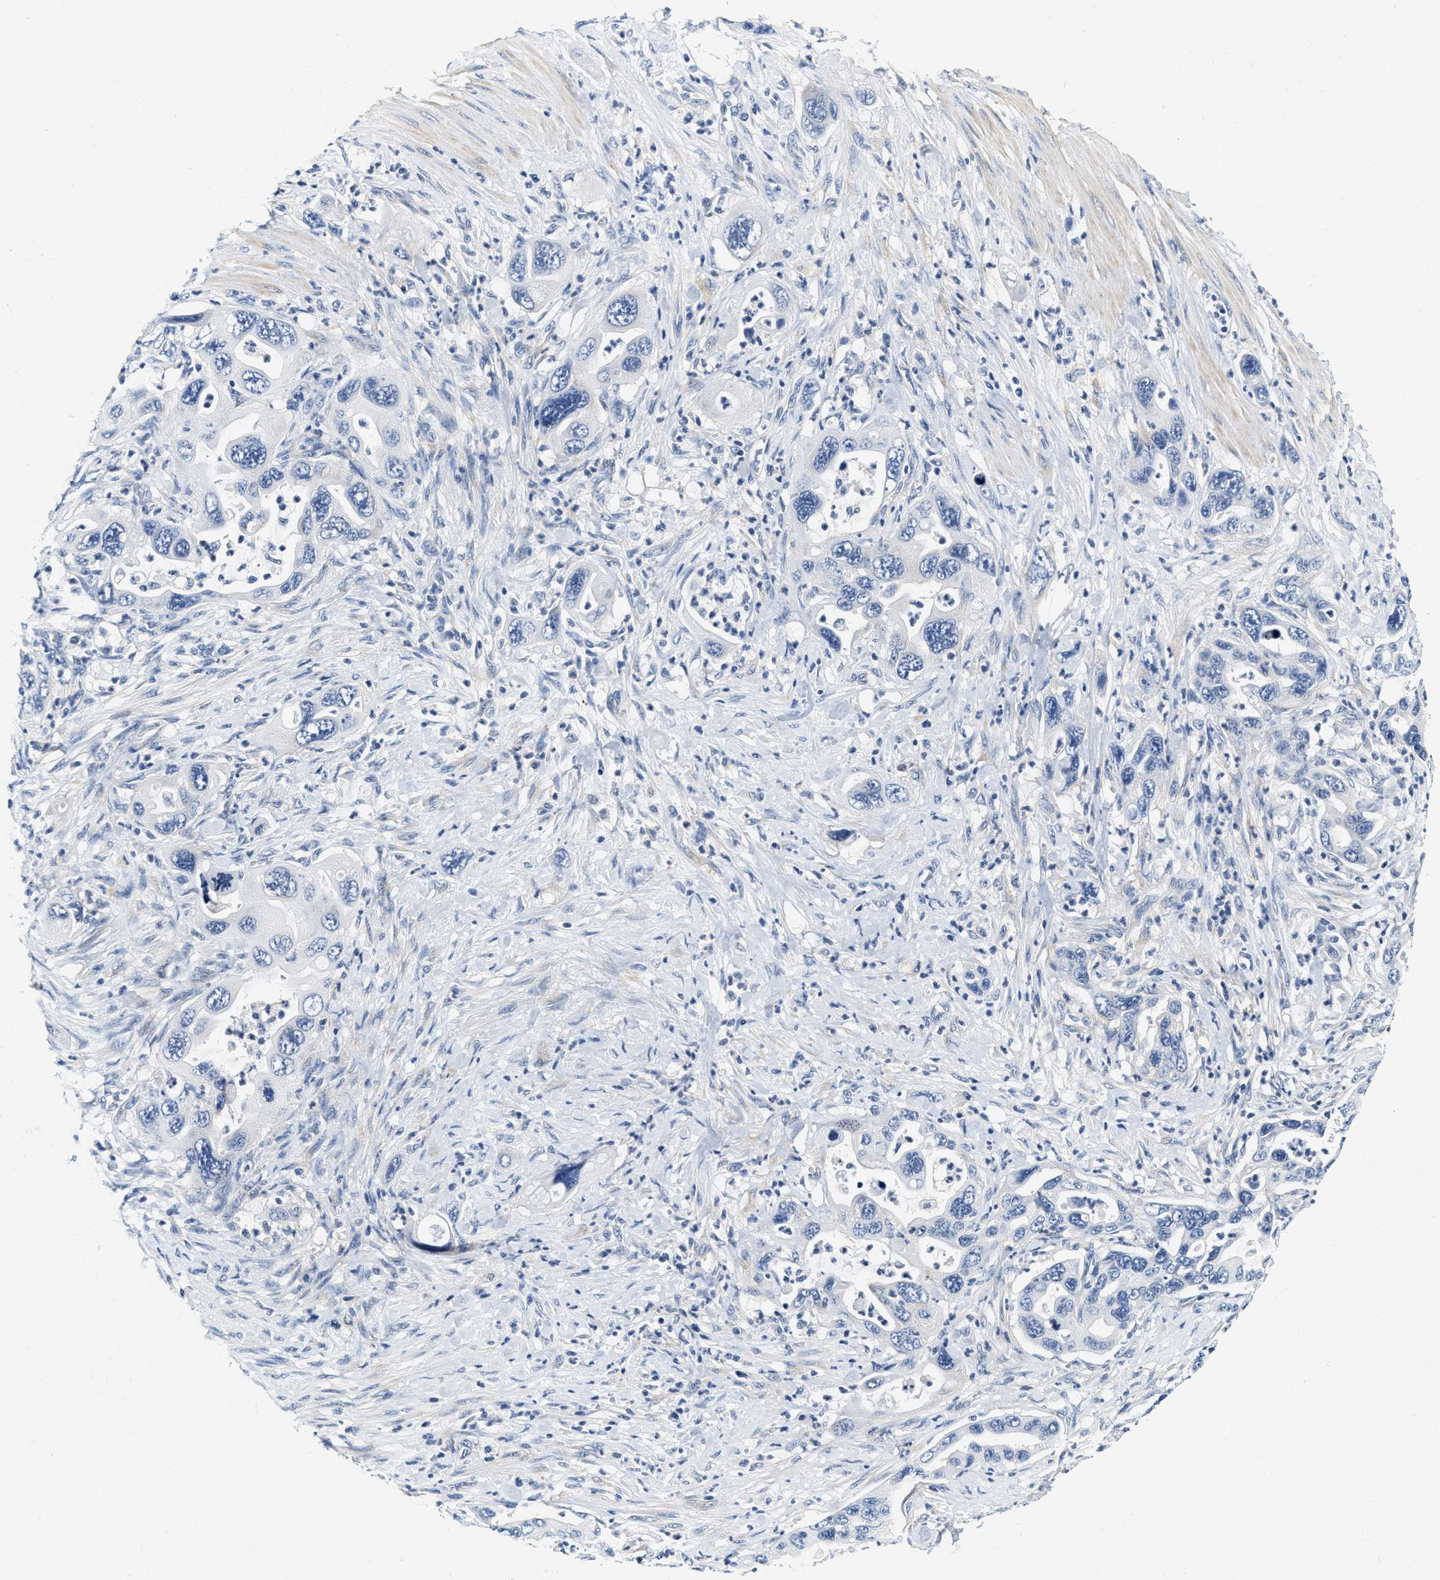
{"staining": {"intensity": "negative", "quantity": "none", "location": "none"}, "tissue": "pancreatic cancer", "cell_type": "Tumor cells", "image_type": "cancer", "snomed": [{"axis": "morphology", "description": "Adenocarcinoma, NOS"}, {"axis": "topography", "description": "Pancreas"}], "caption": "An immunohistochemistry micrograph of pancreatic cancer is shown. There is no staining in tumor cells of pancreatic cancer.", "gene": "EIF2AK2", "patient": {"sex": "female", "age": 70}}